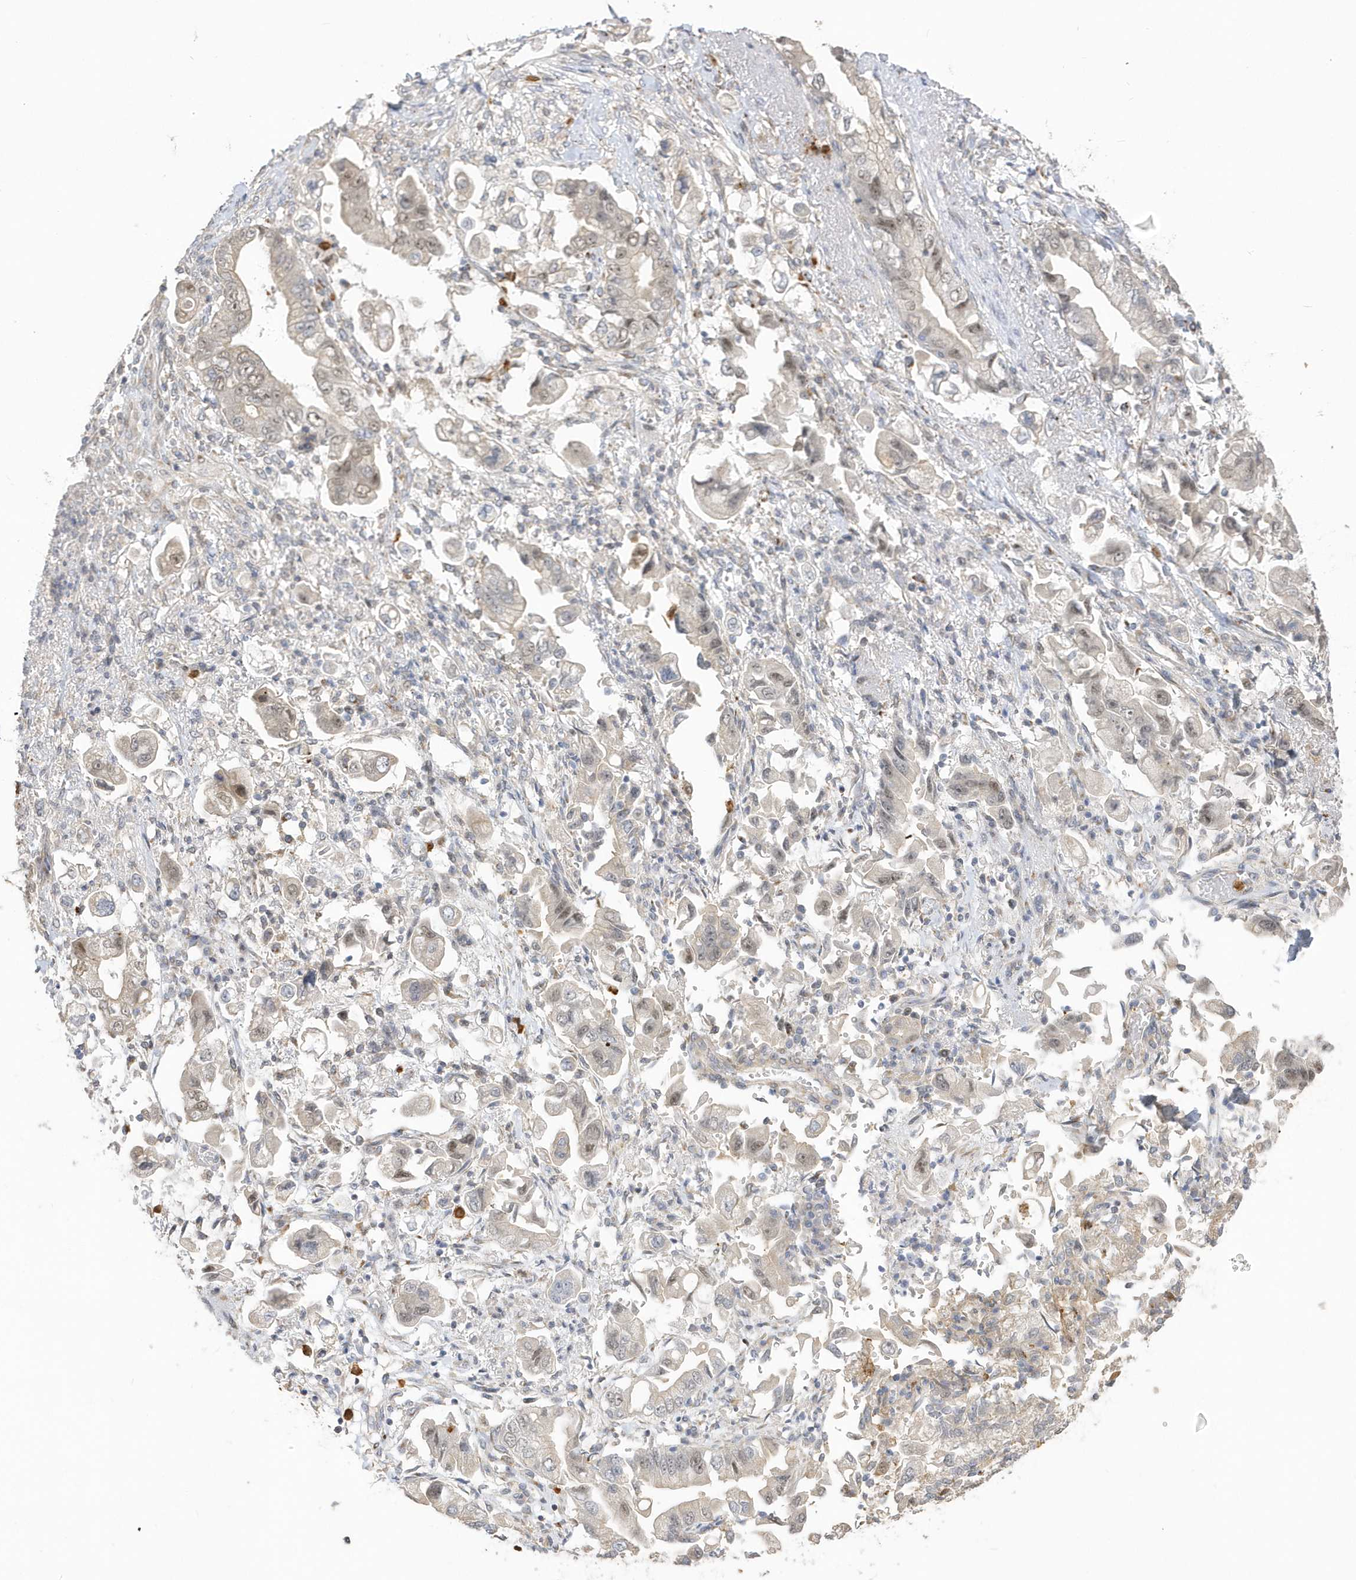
{"staining": {"intensity": "weak", "quantity": "<25%", "location": "cytoplasmic/membranous"}, "tissue": "stomach cancer", "cell_type": "Tumor cells", "image_type": "cancer", "snomed": [{"axis": "morphology", "description": "Adenocarcinoma, NOS"}, {"axis": "topography", "description": "Stomach"}], "caption": "This is an immunohistochemistry (IHC) photomicrograph of human stomach cancer (adenocarcinoma). There is no positivity in tumor cells.", "gene": "NAF1", "patient": {"sex": "male", "age": 62}}